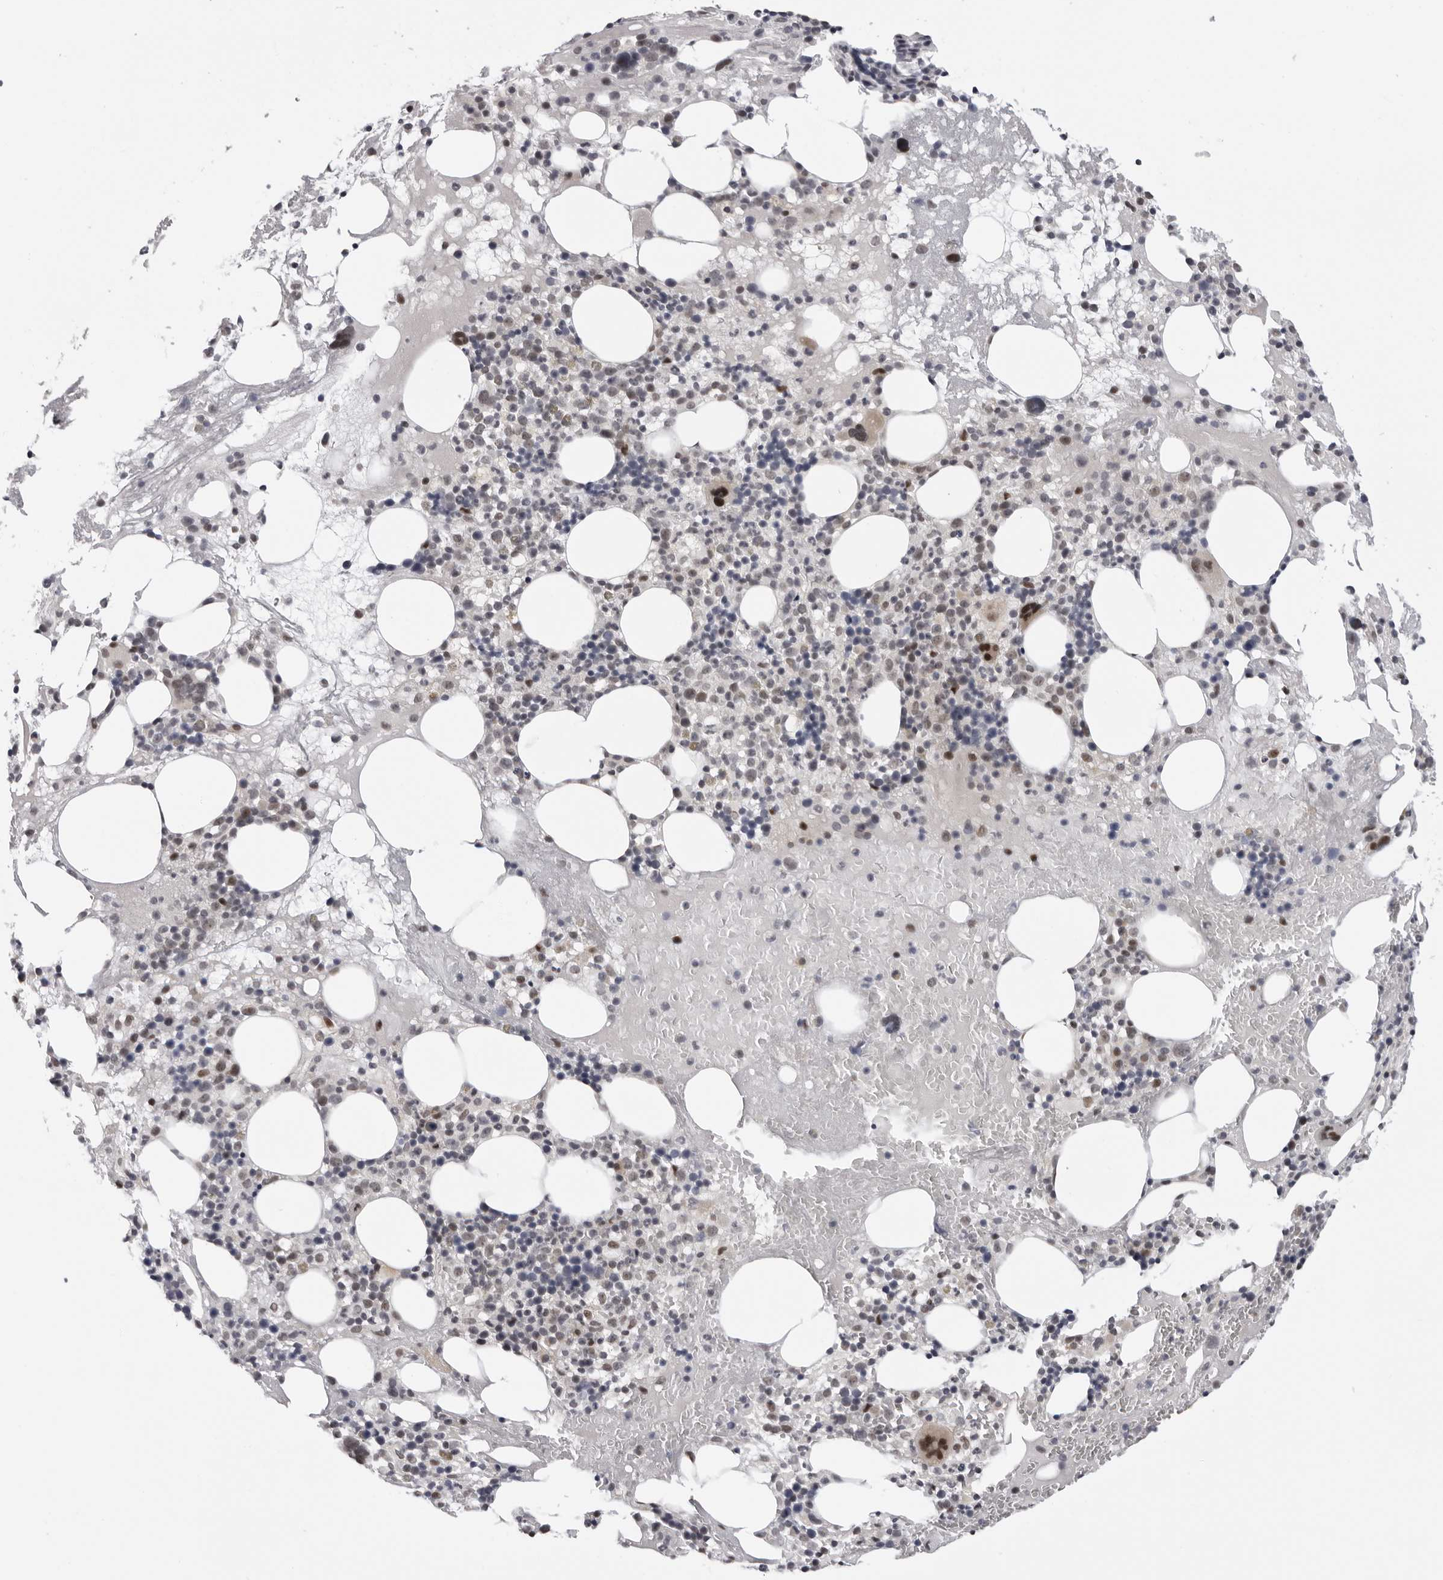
{"staining": {"intensity": "moderate", "quantity": "<25%", "location": "nuclear"}, "tissue": "bone marrow", "cell_type": "Hematopoietic cells", "image_type": "normal", "snomed": [{"axis": "morphology", "description": "Normal tissue, NOS"}, {"axis": "morphology", "description": "Inflammation, NOS"}, {"axis": "topography", "description": "Bone marrow"}], "caption": "Bone marrow stained with immunohistochemistry (IHC) exhibits moderate nuclear positivity in approximately <25% of hematopoietic cells.", "gene": "ALPK2", "patient": {"sex": "female", "age": 77}}